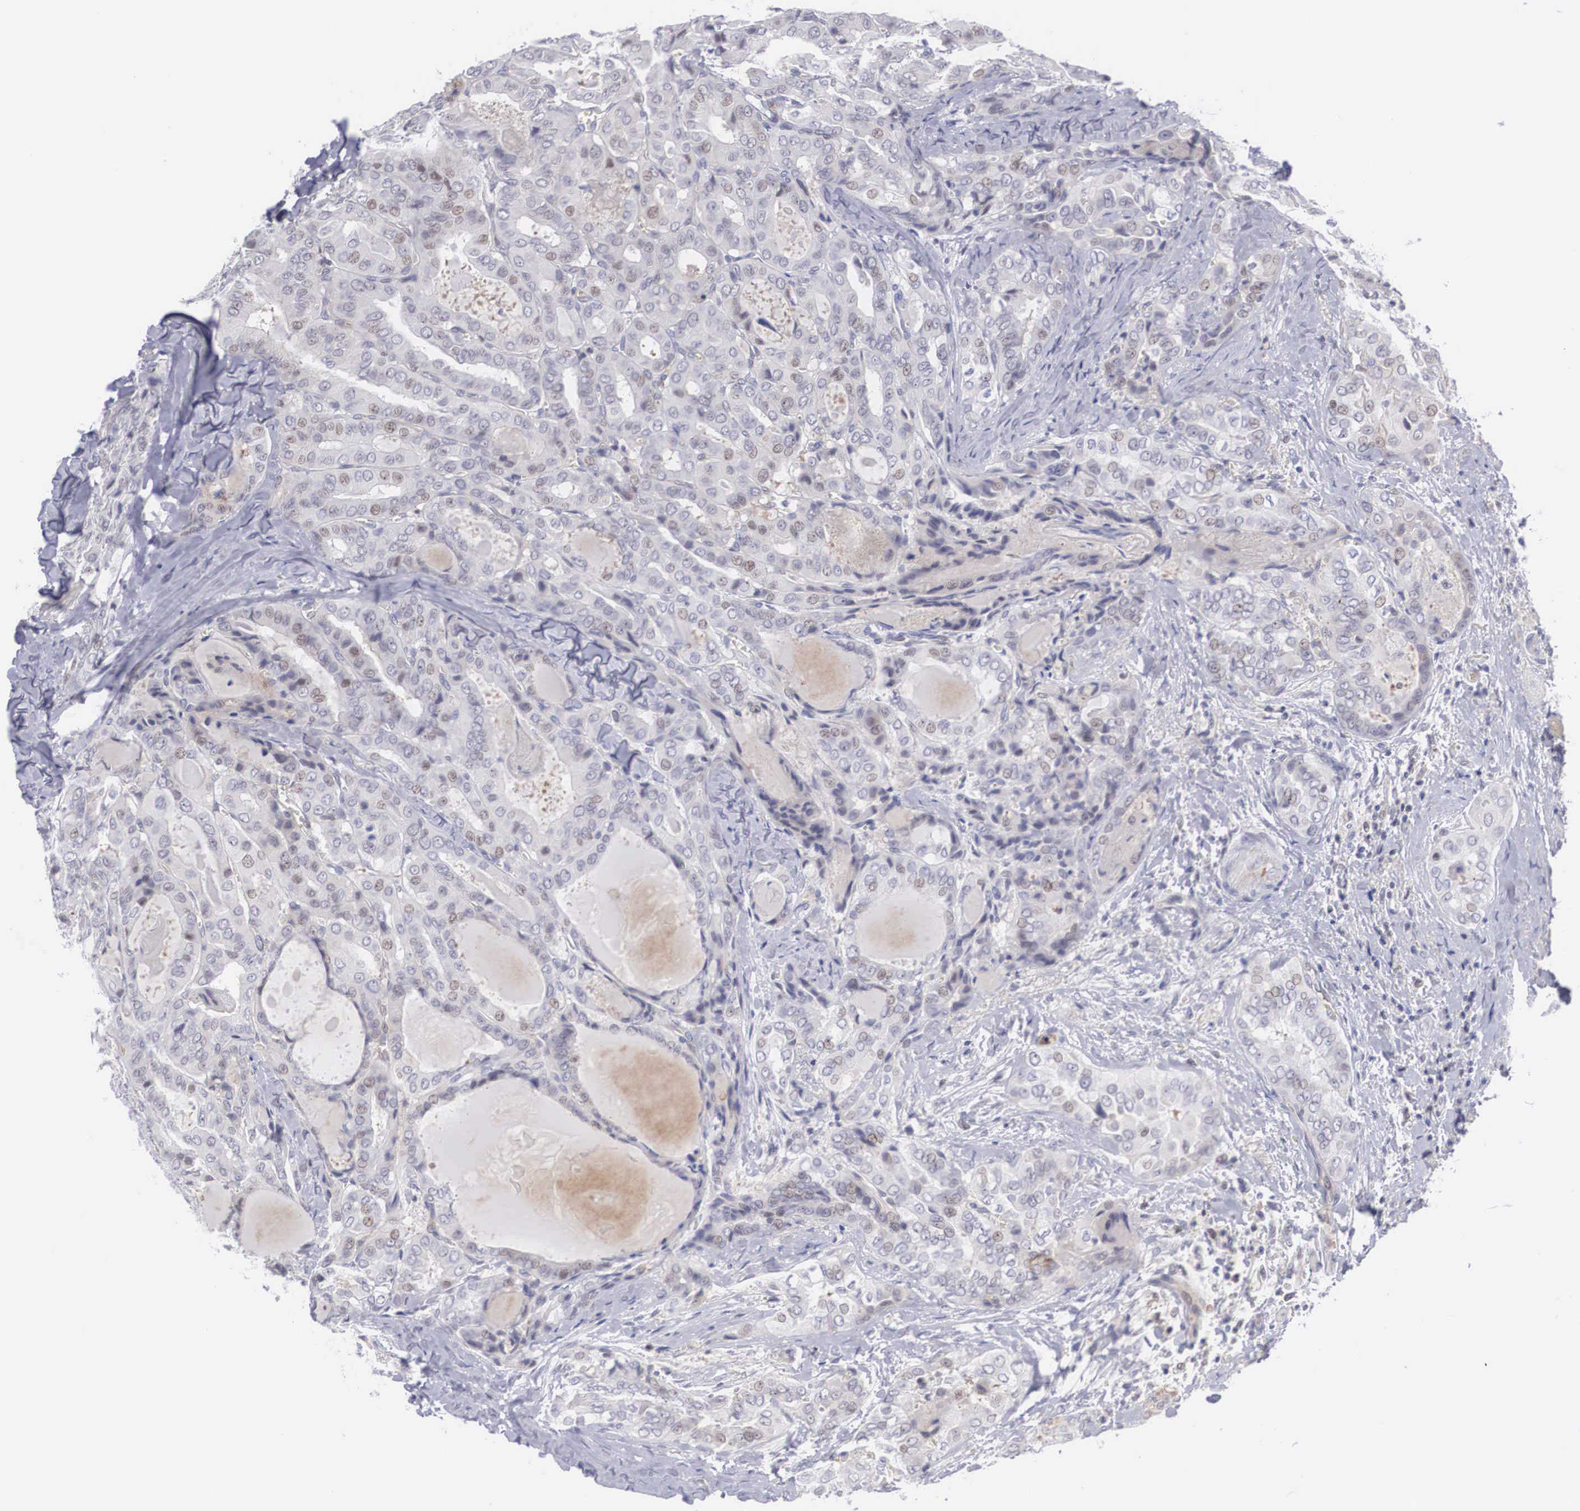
{"staining": {"intensity": "weak", "quantity": "<25%", "location": "nuclear"}, "tissue": "thyroid cancer", "cell_type": "Tumor cells", "image_type": "cancer", "snomed": [{"axis": "morphology", "description": "Papillary adenocarcinoma, NOS"}, {"axis": "topography", "description": "Thyroid gland"}], "caption": "Image shows no significant protein positivity in tumor cells of thyroid cancer.", "gene": "RBPJ", "patient": {"sex": "female", "age": 71}}